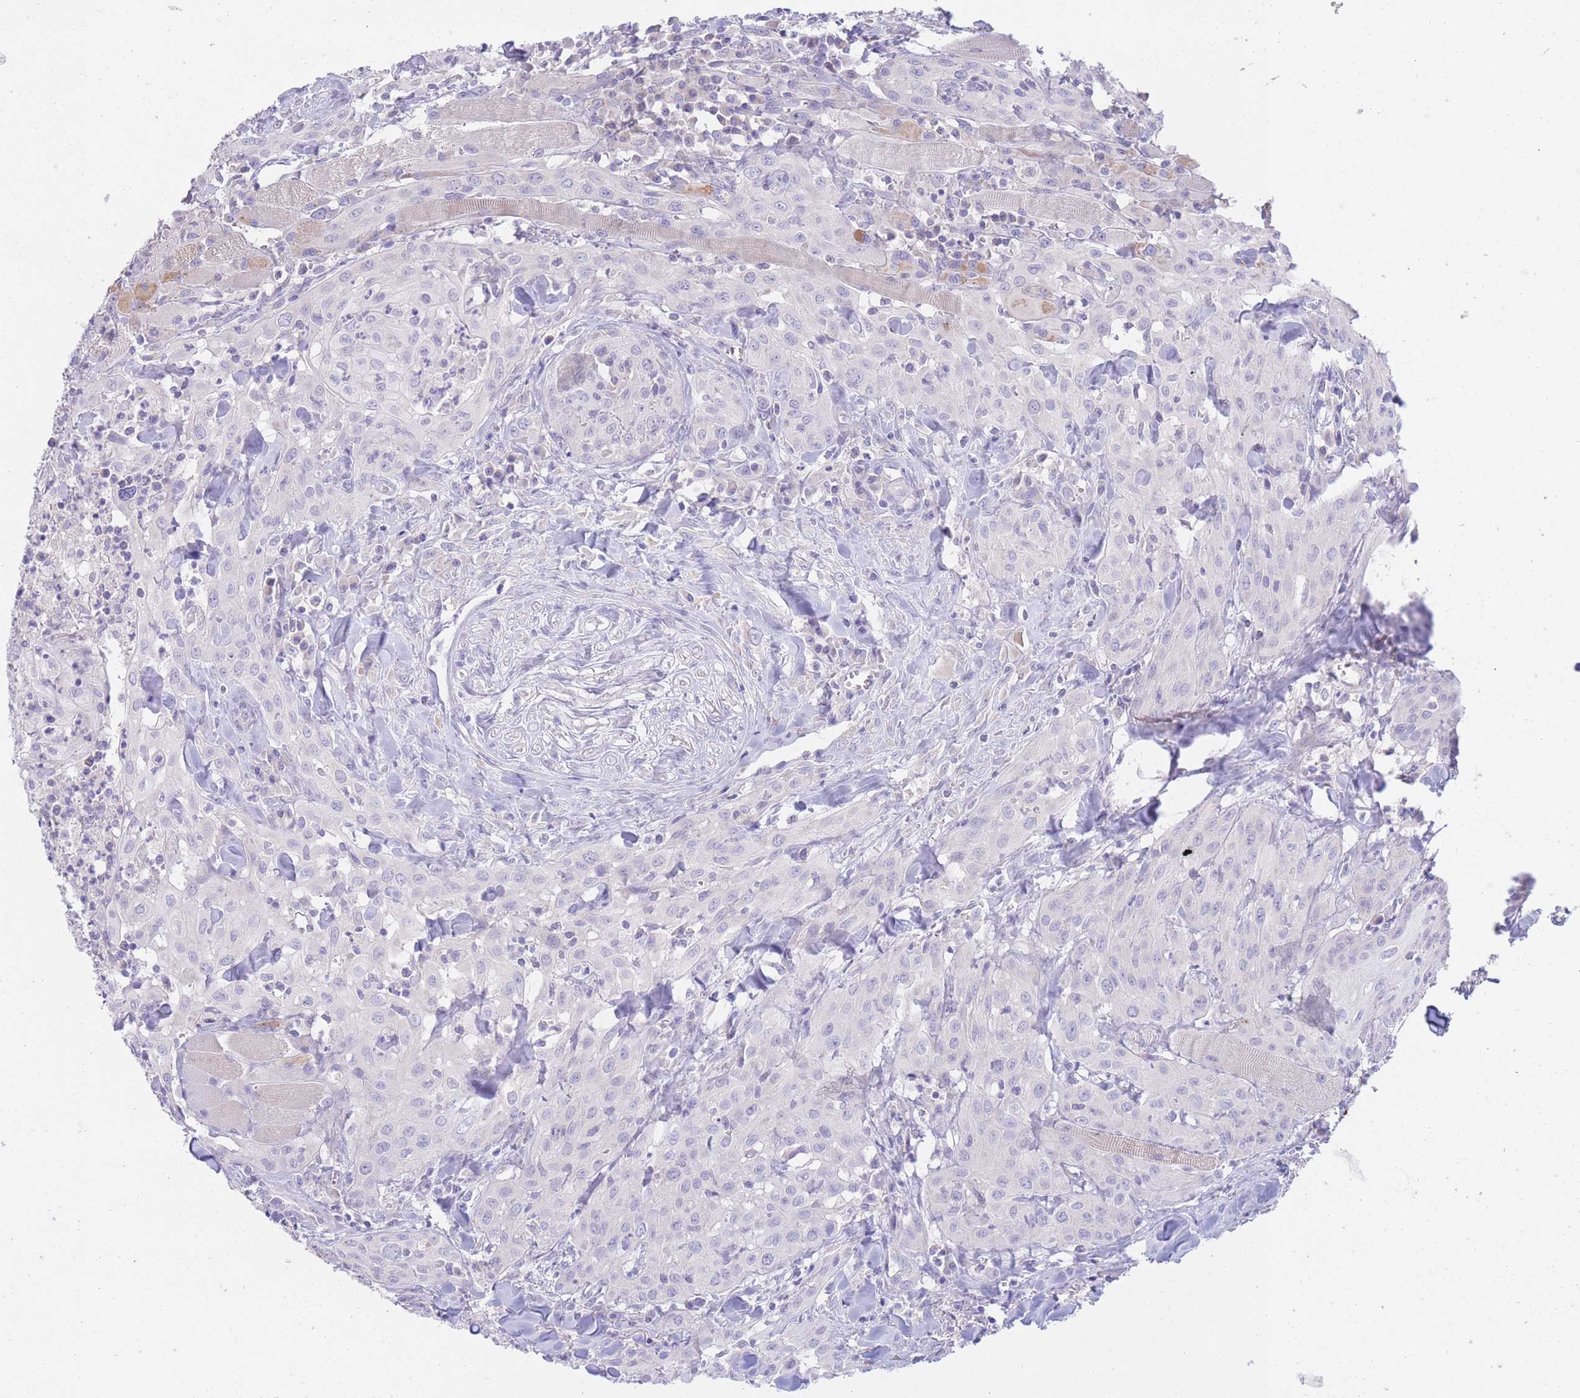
{"staining": {"intensity": "negative", "quantity": "none", "location": "none"}, "tissue": "head and neck cancer", "cell_type": "Tumor cells", "image_type": "cancer", "snomed": [{"axis": "morphology", "description": "Squamous cell carcinoma, NOS"}, {"axis": "topography", "description": "Oral tissue"}, {"axis": "topography", "description": "Head-Neck"}], "caption": "IHC of head and neck cancer (squamous cell carcinoma) reveals no staining in tumor cells. (Brightfield microscopy of DAB immunohistochemistry (IHC) at high magnification).", "gene": "FAH", "patient": {"sex": "female", "age": 70}}